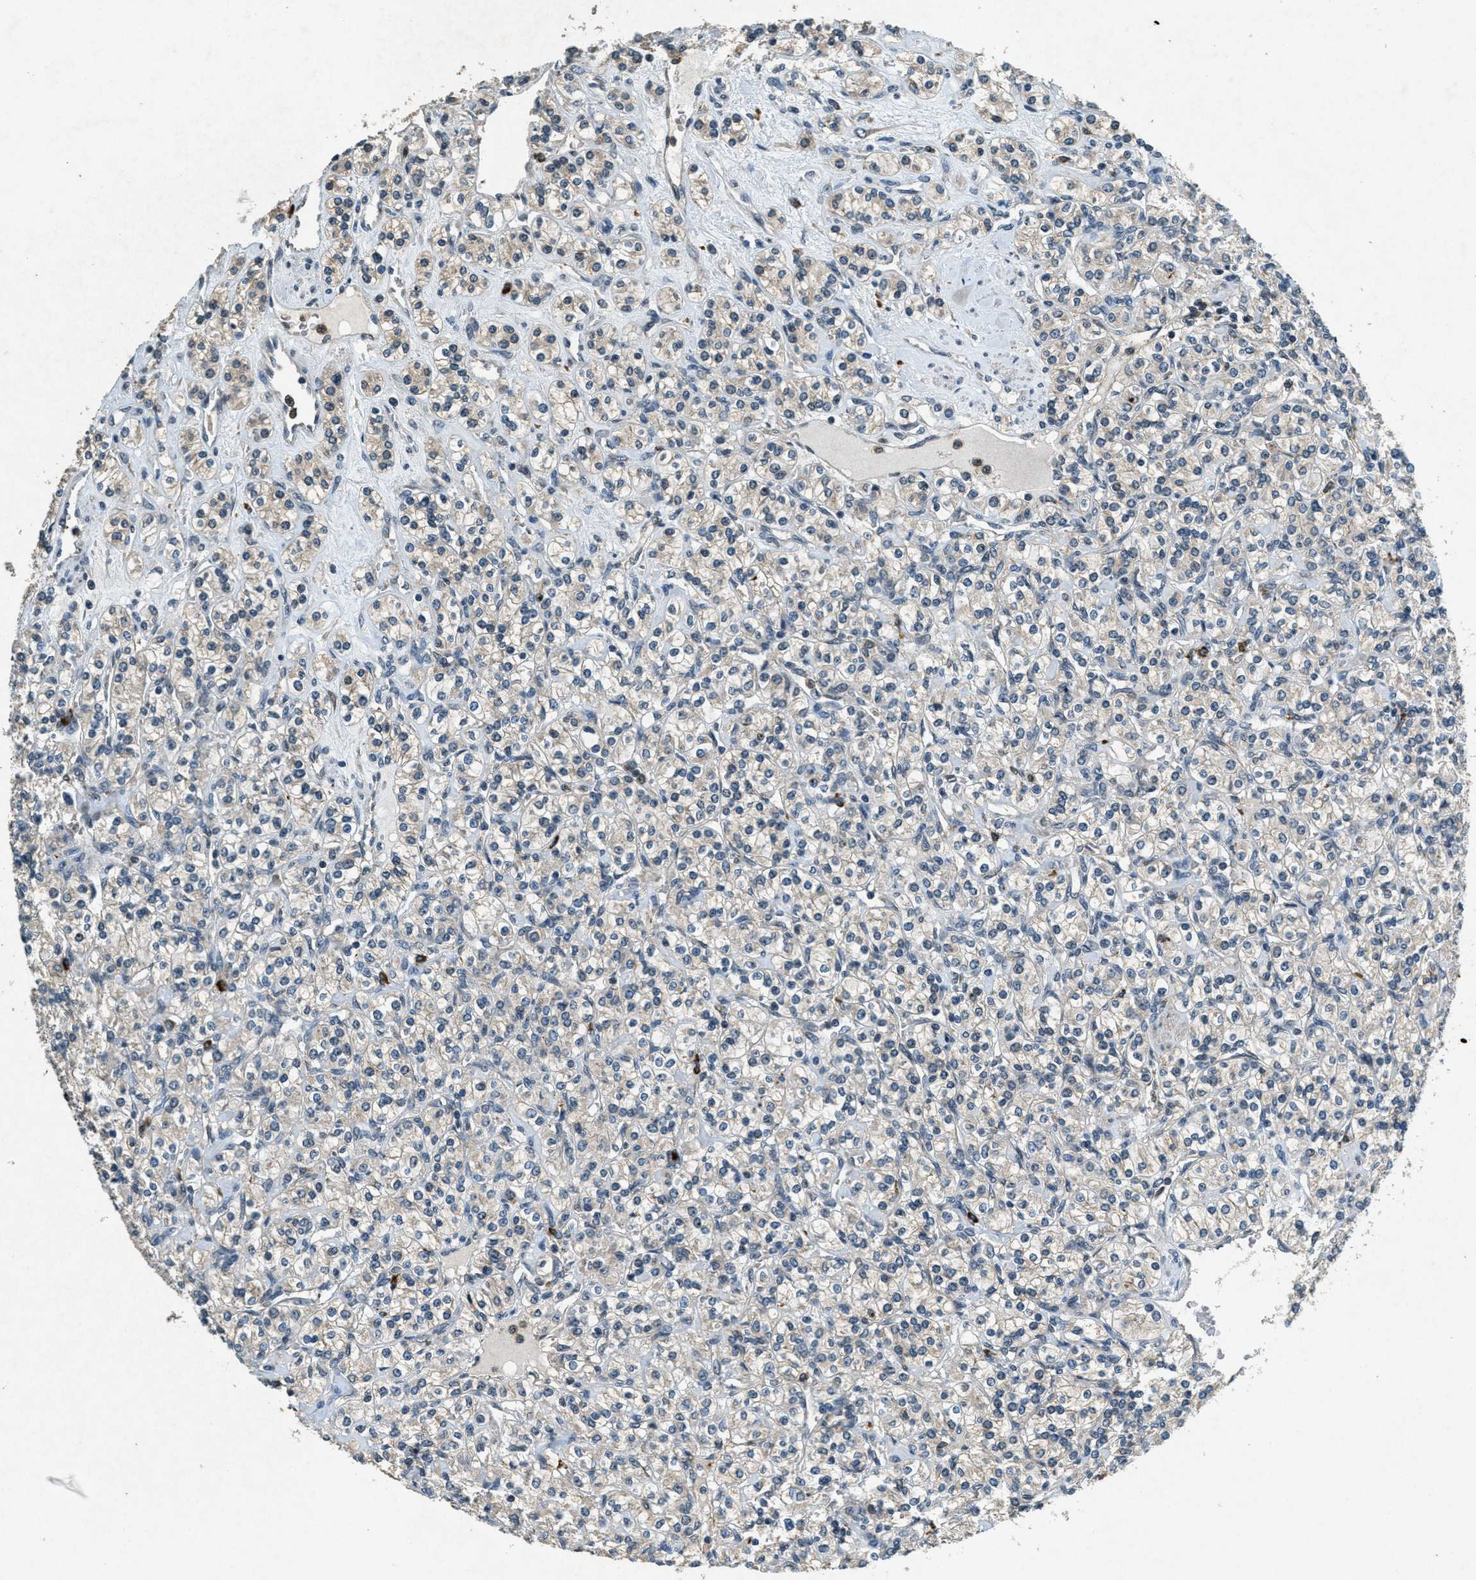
{"staining": {"intensity": "negative", "quantity": "none", "location": "none"}, "tissue": "renal cancer", "cell_type": "Tumor cells", "image_type": "cancer", "snomed": [{"axis": "morphology", "description": "Adenocarcinoma, NOS"}, {"axis": "topography", "description": "Kidney"}], "caption": "The histopathology image displays no staining of tumor cells in renal cancer (adenocarcinoma).", "gene": "RAB3D", "patient": {"sex": "male", "age": 77}}